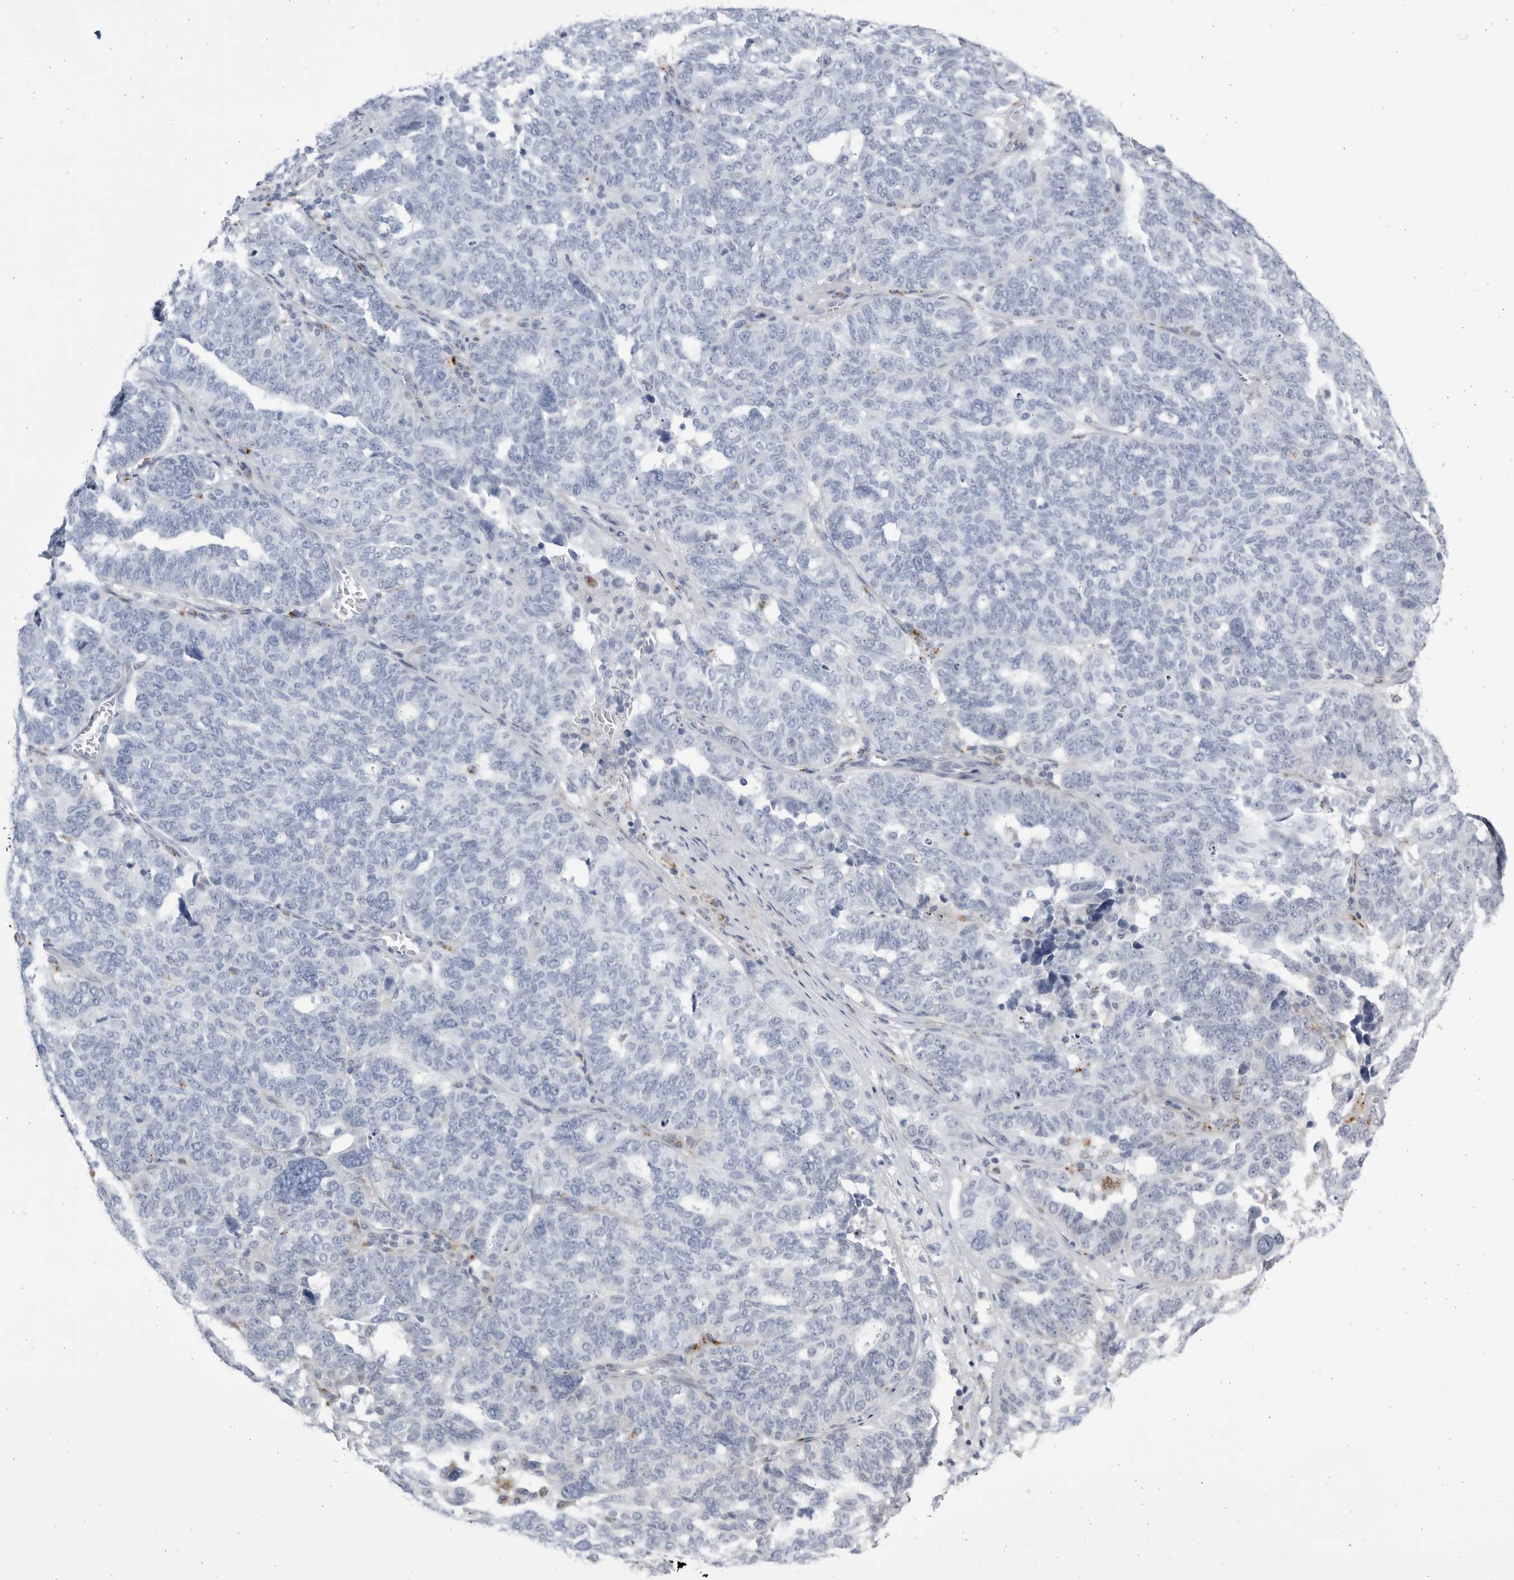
{"staining": {"intensity": "negative", "quantity": "none", "location": "none"}, "tissue": "ovarian cancer", "cell_type": "Tumor cells", "image_type": "cancer", "snomed": [{"axis": "morphology", "description": "Cystadenocarcinoma, serous, NOS"}, {"axis": "topography", "description": "Ovary"}], "caption": "Ovarian serous cystadenocarcinoma was stained to show a protein in brown. There is no significant positivity in tumor cells.", "gene": "CCDC181", "patient": {"sex": "female", "age": 59}}